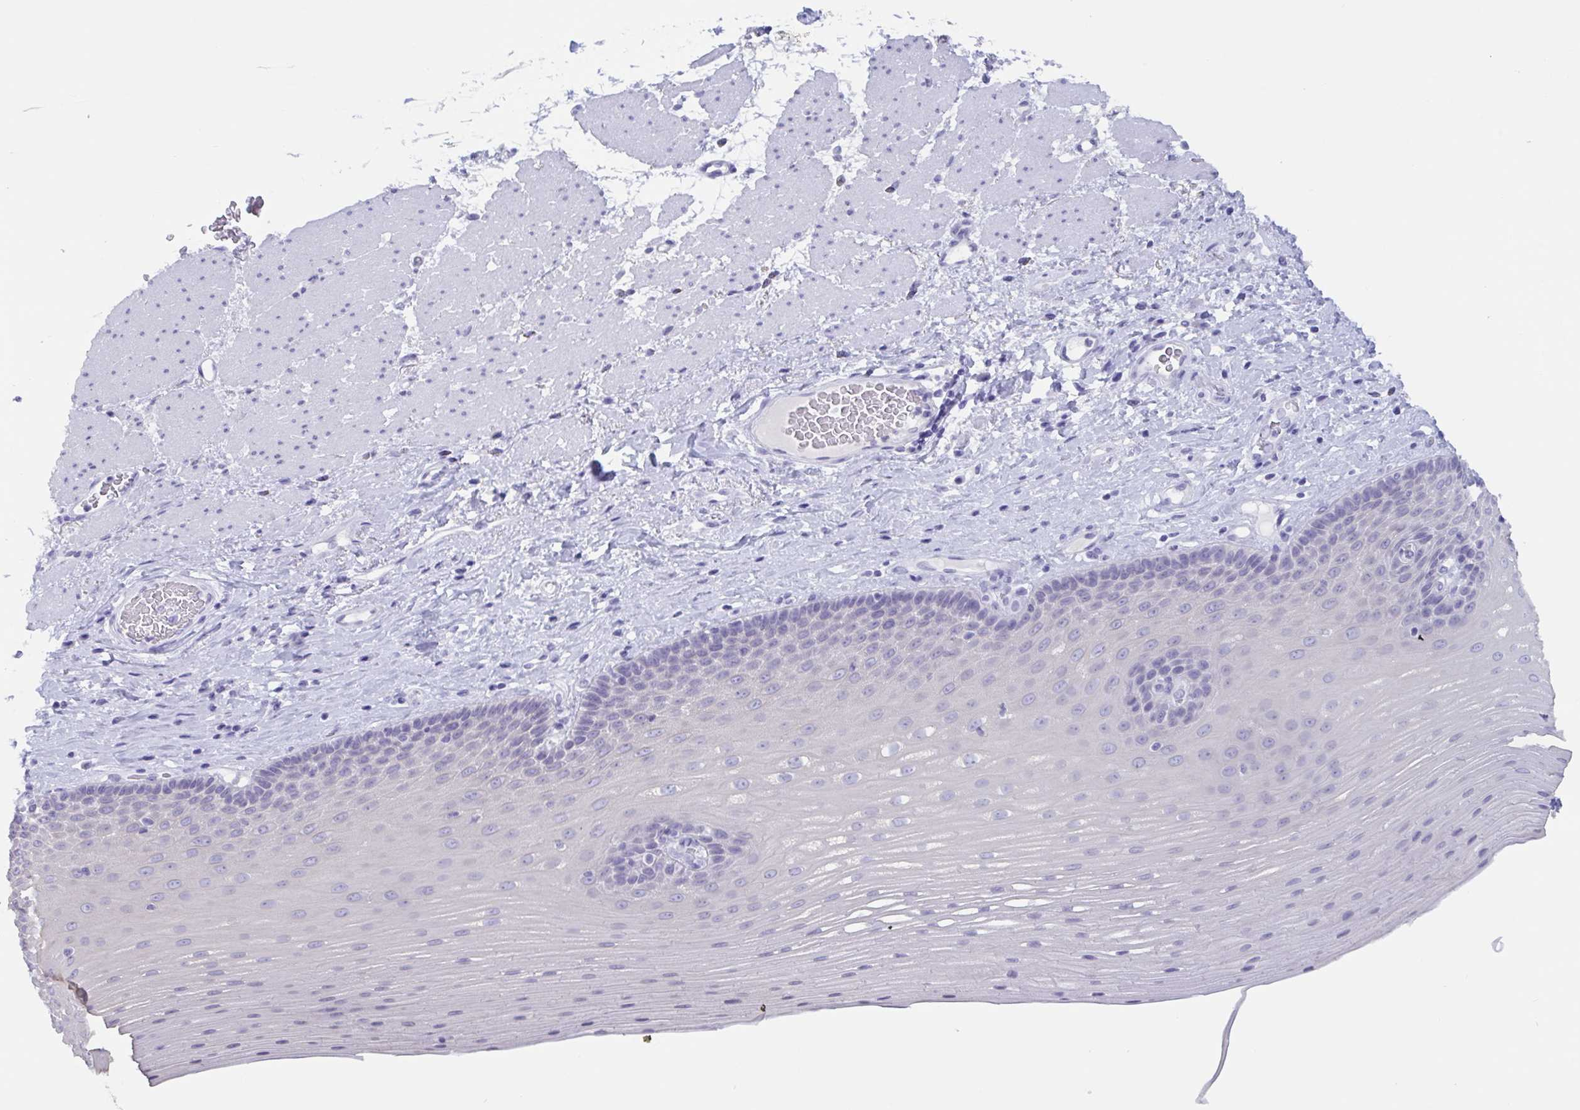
{"staining": {"intensity": "negative", "quantity": "none", "location": "none"}, "tissue": "esophagus", "cell_type": "Squamous epithelial cells", "image_type": "normal", "snomed": [{"axis": "morphology", "description": "Normal tissue, NOS"}, {"axis": "topography", "description": "Esophagus"}], "caption": "A high-resolution micrograph shows IHC staining of unremarkable esophagus, which displays no significant expression in squamous epithelial cells.", "gene": "CDX4", "patient": {"sex": "male", "age": 62}}